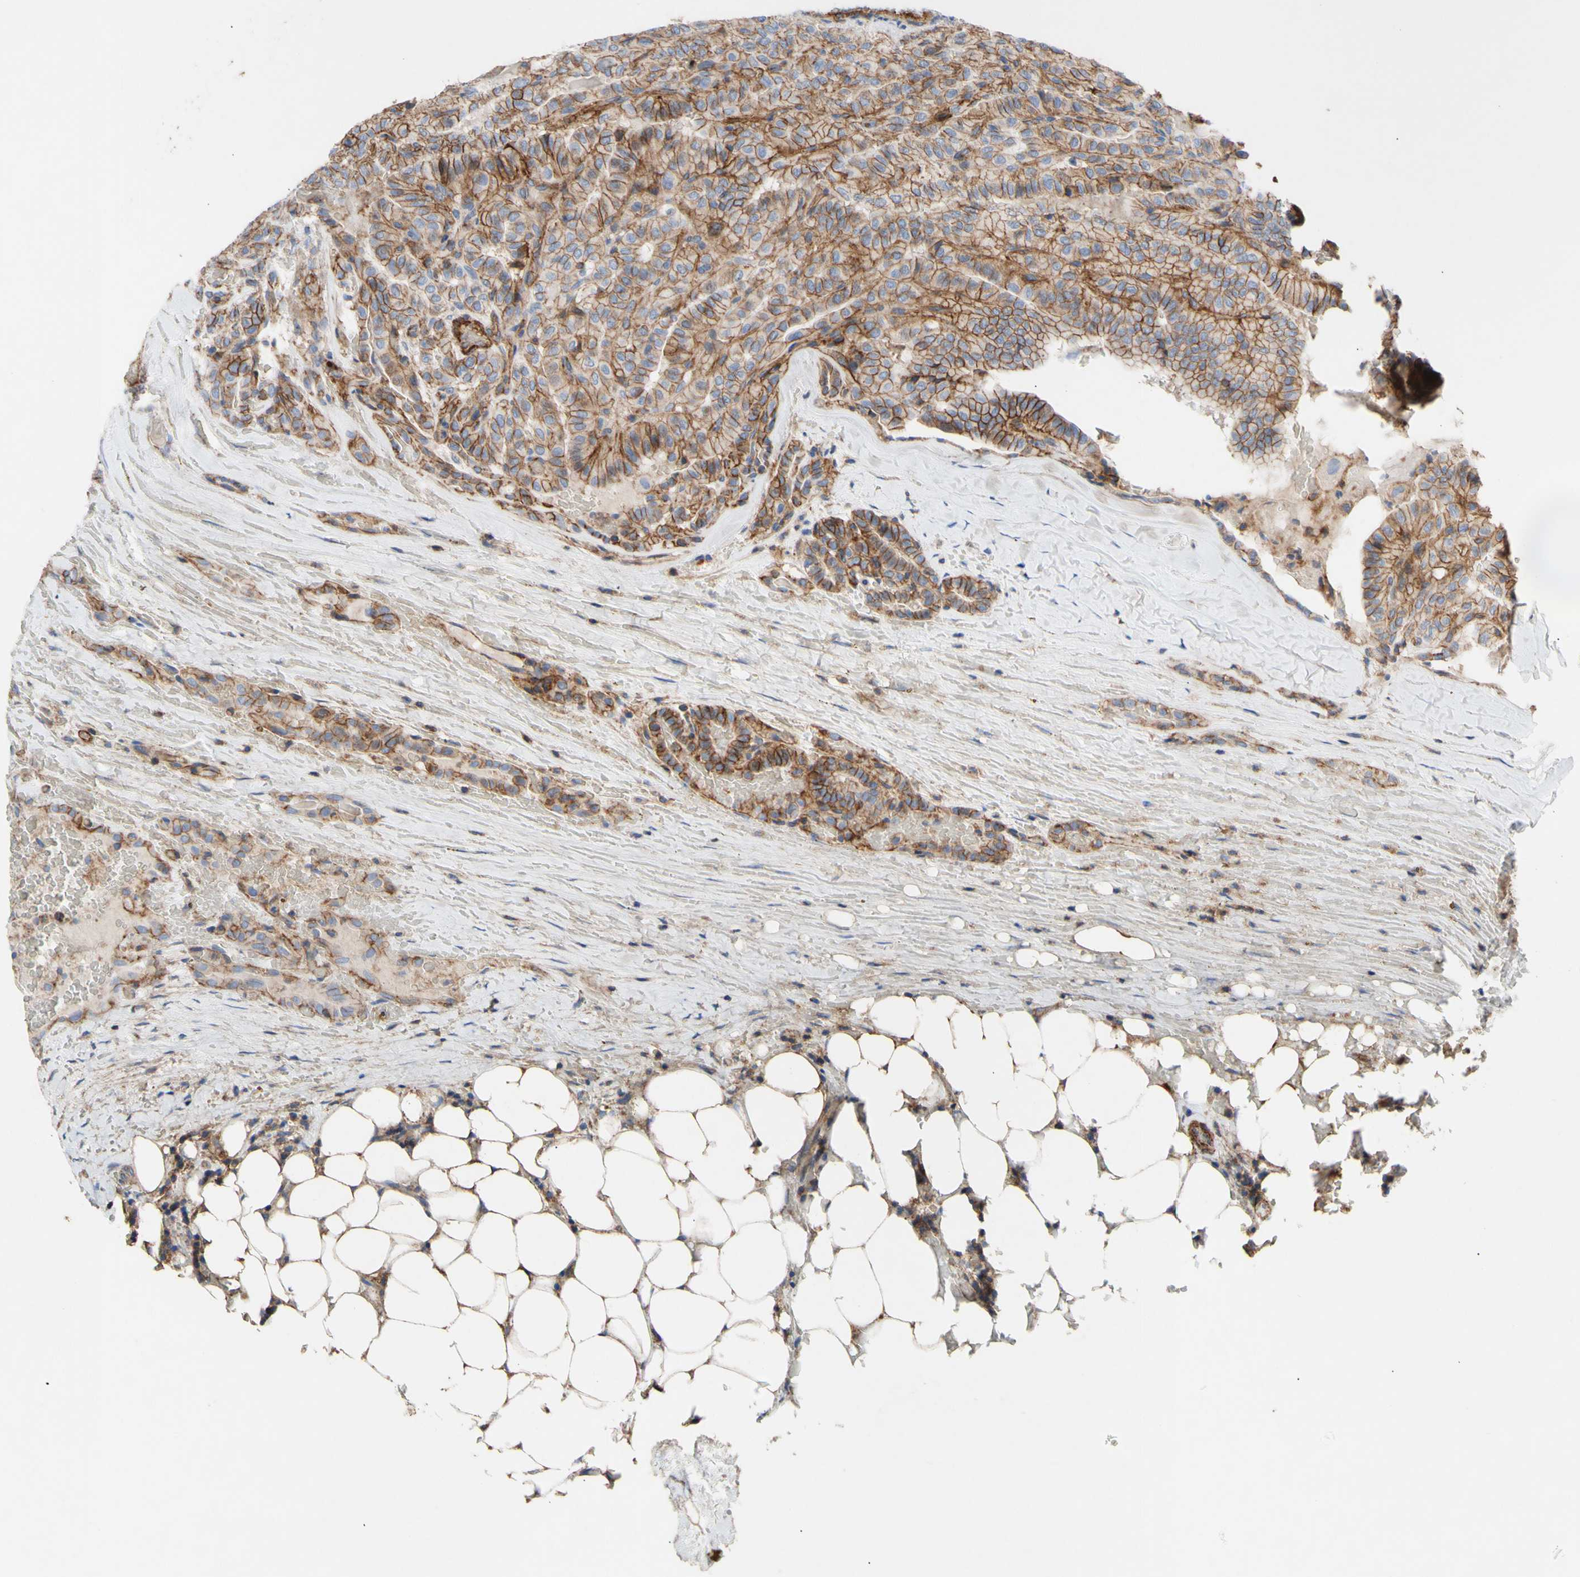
{"staining": {"intensity": "strong", "quantity": ">75%", "location": "cytoplasmic/membranous"}, "tissue": "head and neck cancer", "cell_type": "Tumor cells", "image_type": "cancer", "snomed": [{"axis": "morphology", "description": "Squamous cell carcinoma, NOS"}, {"axis": "topography", "description": "Oral tissue"}, {"axis": "topography", "description": "Head-Neck"}], "caption": "Human head and neck squamous cell carcinoma stained with a protein marker reveals strong staining in tumor cells.", "gene": "ATP2A3", "patient": {"sex": "female", "age": 50}}